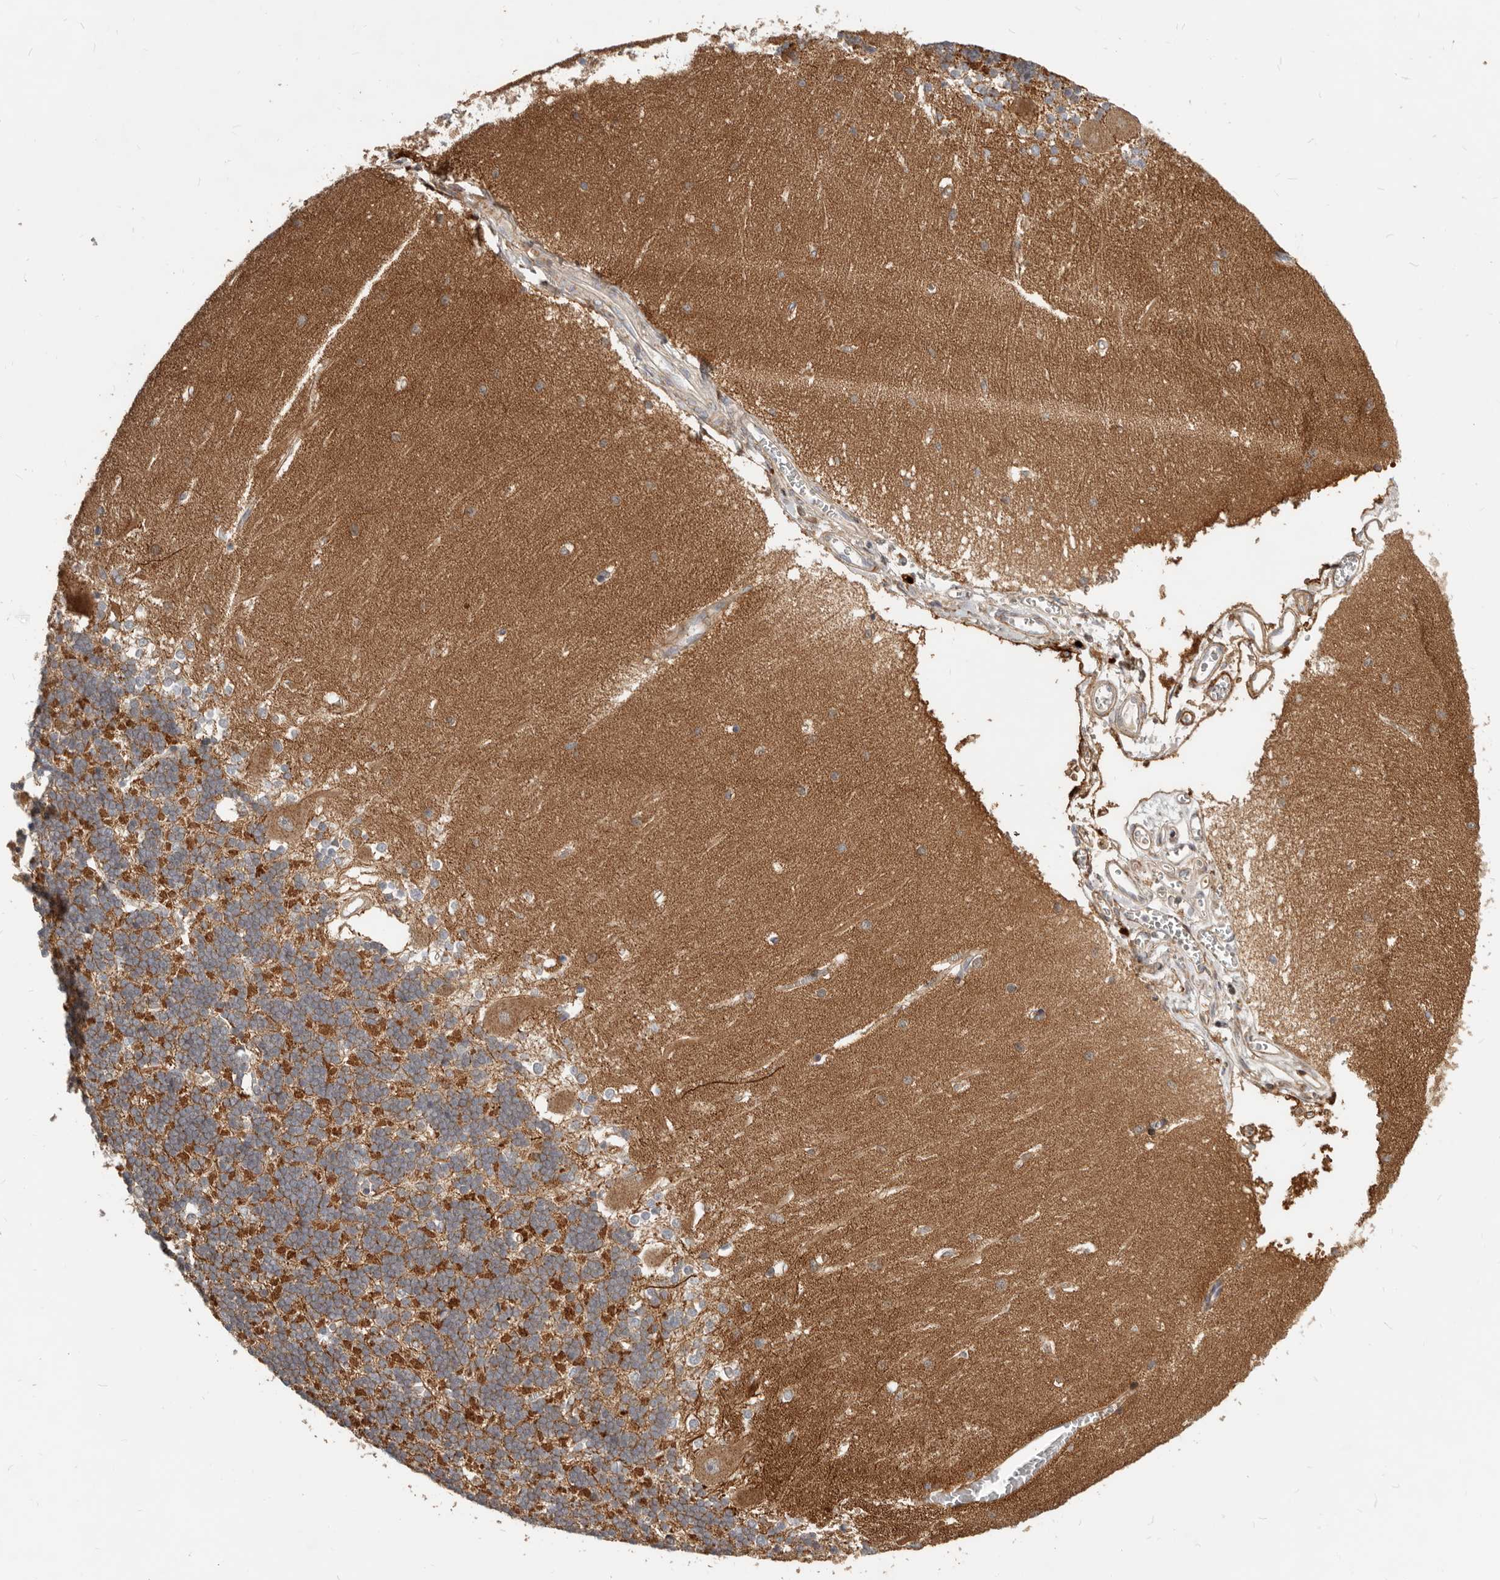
{"staining": {"intensity": "moderate", "quantity": "25%-75%", "location": "cytoplasmic/membranous"}, "tissue": "cerebellum", "cell_type": "Cells in granular layer", "image_type": "normal", "snomed": [{"axis": "morphology", "description": "Normal tissue, NOS"}, {"axis": "topography", "description": "Cerebellum"}], "caption": "A high-resolution micrograph shows IHC staining of unremarkable cerebellum, which exhibits moderate cytoplasmic/membranous expression in about 25%-75% of cells in granular layer.", "gene": "NPY4R2", "patient": {"sex": "male", "age": 37}}